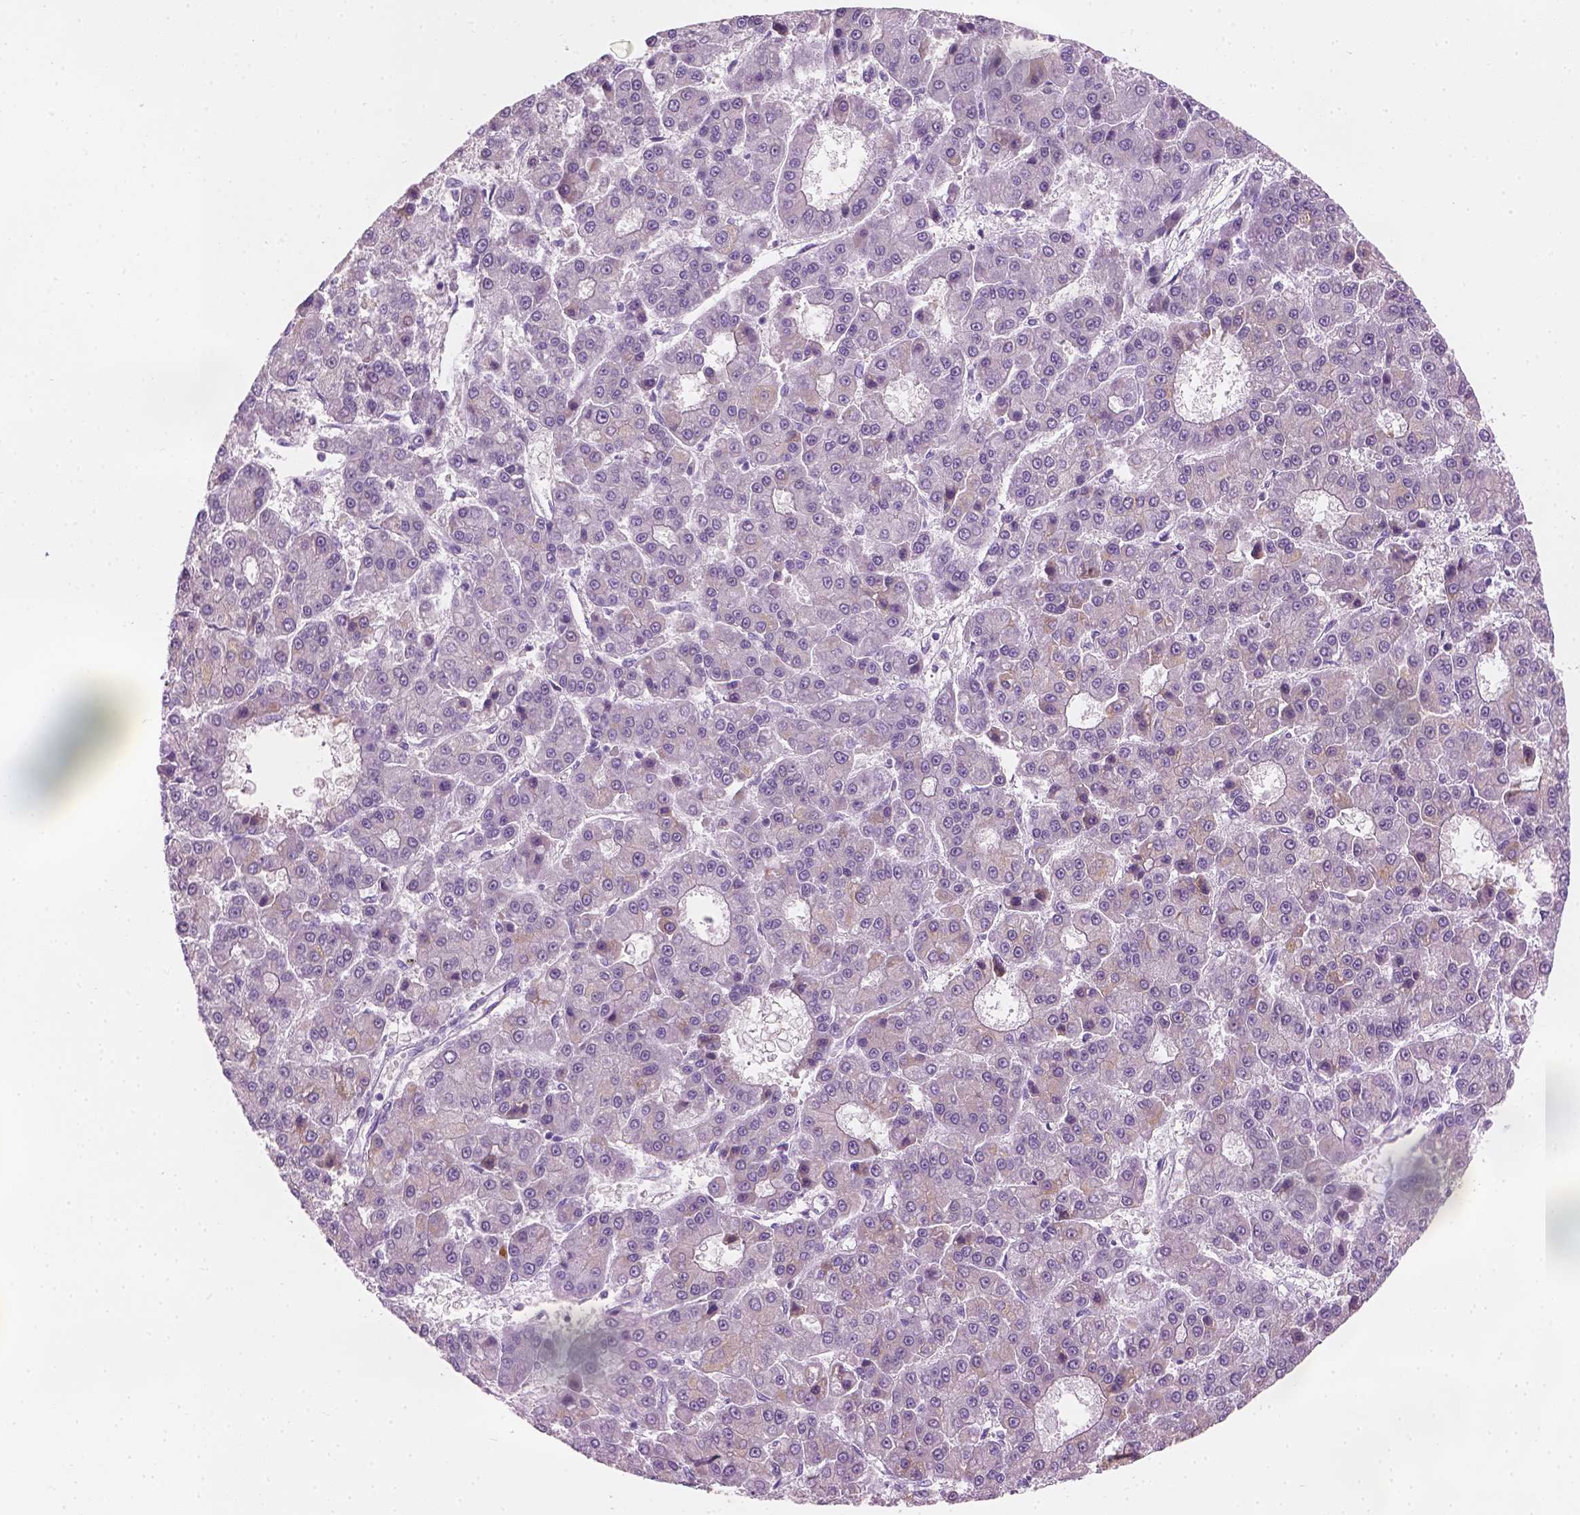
{"staining": {"intensity": "negative", "quantity": "none", "location": "none"}, "tissue": "liver cancer", "cell_type": "Tumor cells", "image_type": "cancer", "snomed": [{"axis": "morphology", "description": "Carcinoma, Hepatocellular, NOS"}, {"axis": "topography", "description": "Liver"}], "caption": "Protein analysis of hepatocellular carcinoma (liver) reveals no significant staining in tumor cells.", "gene": "TTC29", "patient": {"sex": "male", "age": 70}}